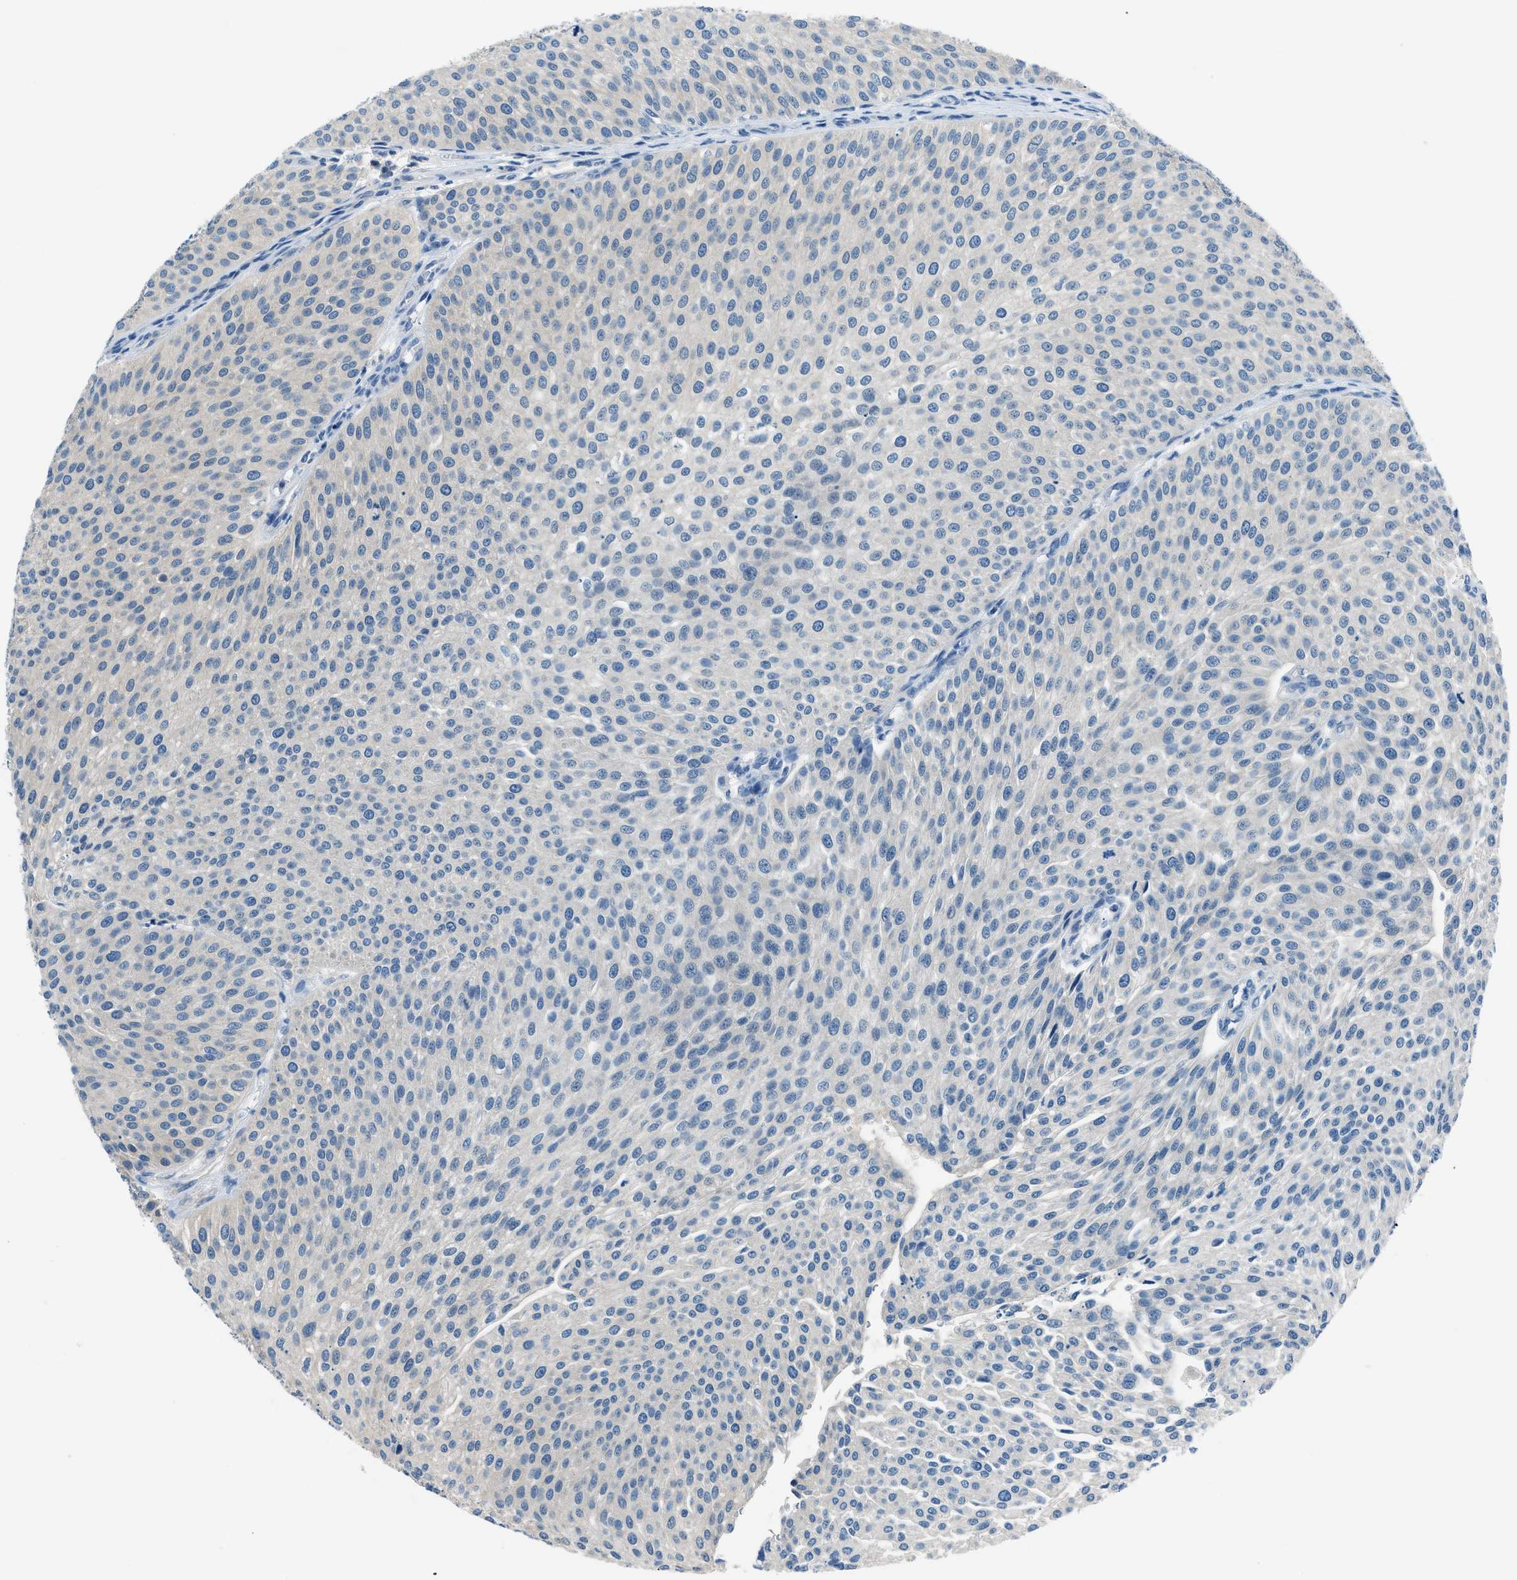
{"staining": {"intensity": "negative", "quantity": "none", "location": "none"}, "tissue": "urothelial cancer", "cell_type": "Tumor cells", "image_type": "cancer", "snomed": [{"axis": "morphology", "description": "Urothelial carcinoma, Low grade"}, {"axis": "topography", "description": "Smooth muscle"}, {"axis": "topography", "description": "Urinary bladder"}], "caption": "This is a histopathology image of immunohistochemistry staining of urothelial cancer, which shows no expression in tumor cells.", "gene": "ACP1", "patient": {"sex": "male", "age": 60}}